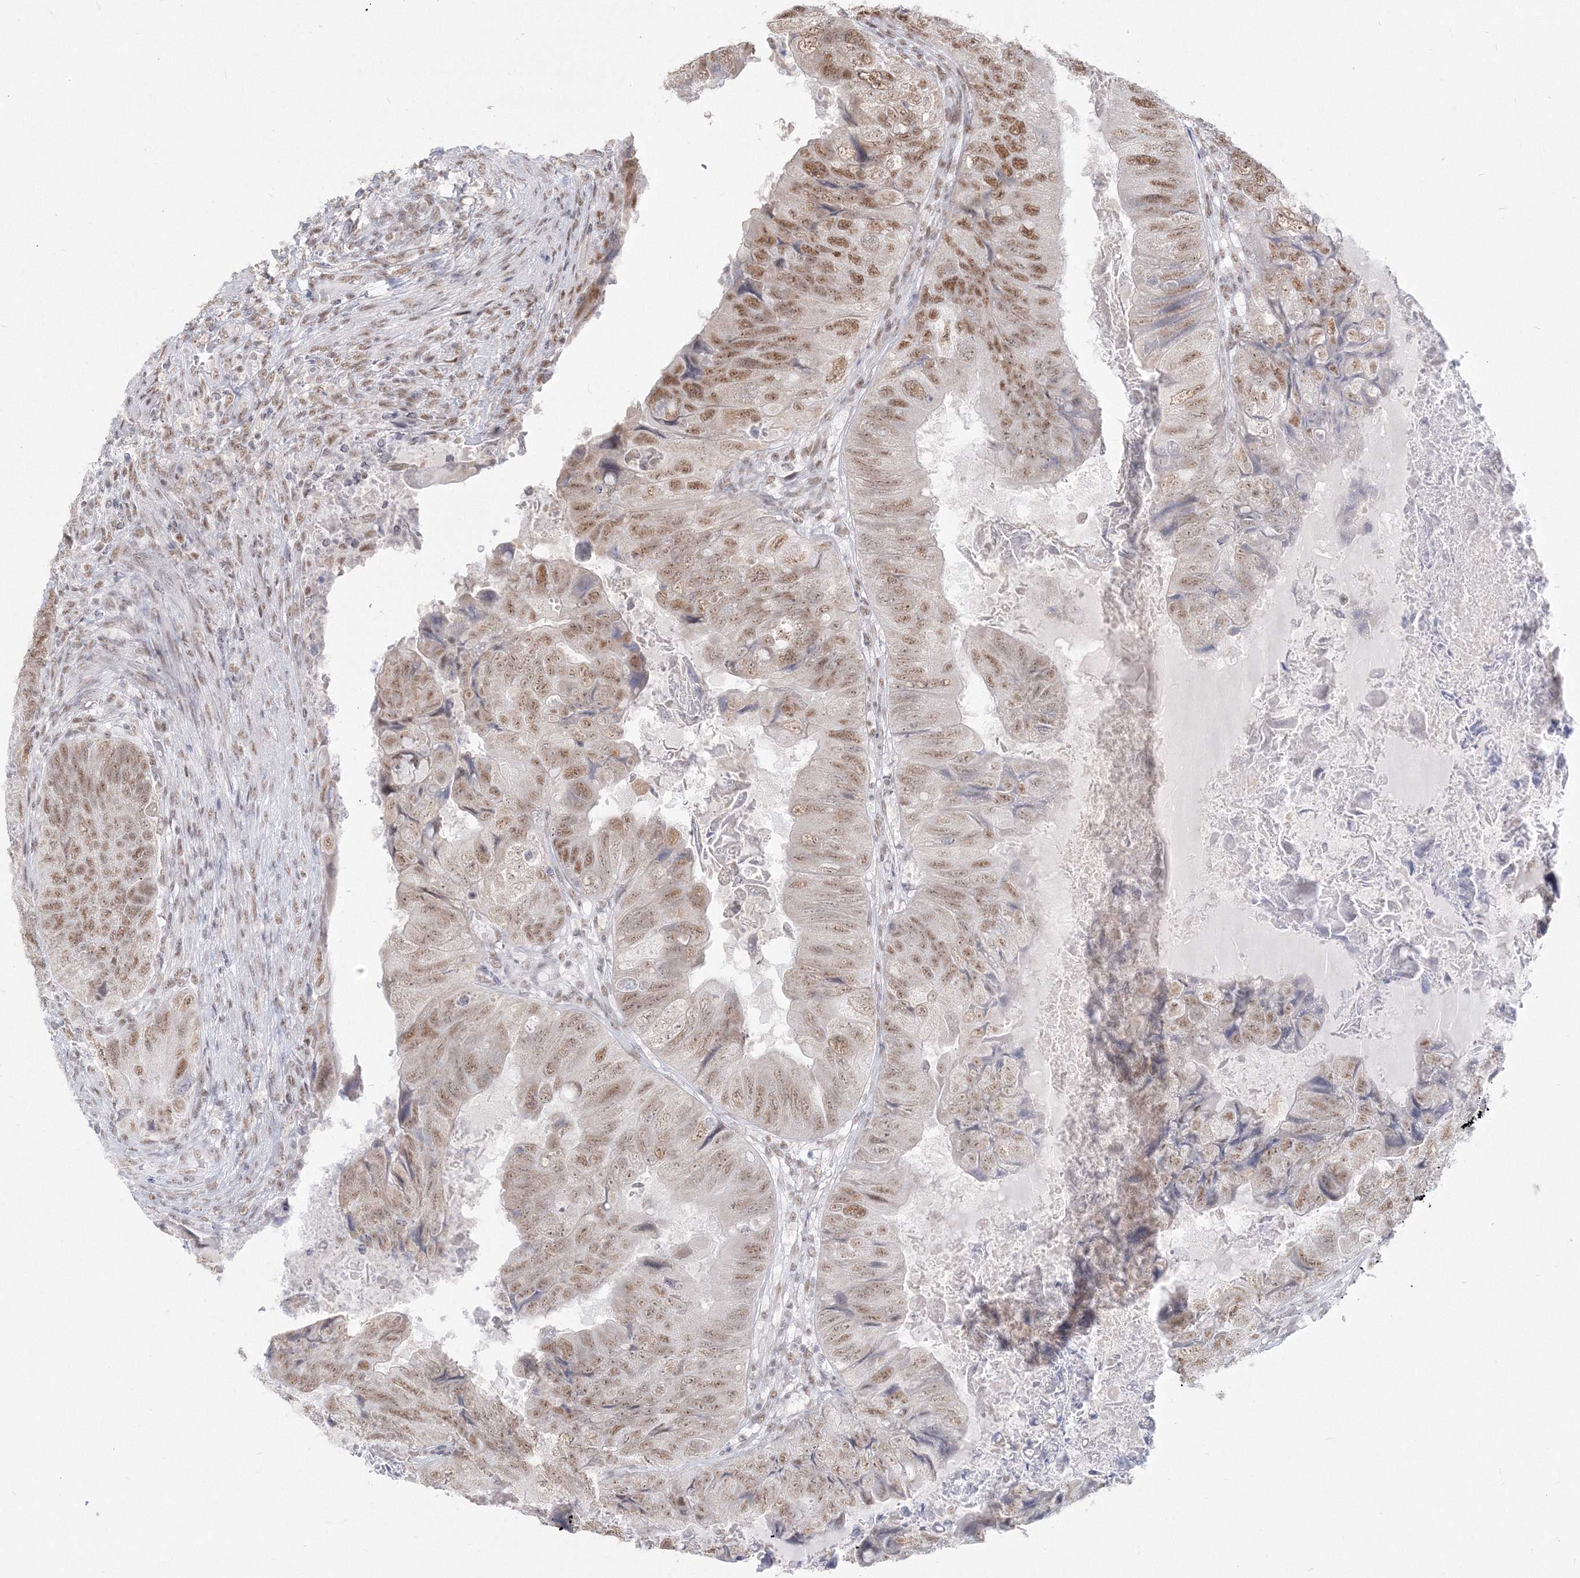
{"staining": {"intensity": "moderate", "quantity": ">75%", "location": "nuclear"}, "tissue": "colorectal cancer", "cell_type": "Tumor cells", "image_type": "cancer", "snomed": [{"axis": "morphology", "description": "Adenocarcinoma, NOS"}, {"axis": "topography", "description": "Rectum"}], "caption": "Immunohistochemistry image of colorectal cancer stained for a protein (brown), which exhibits medium levels of moderate nuclear expression in approximately >75% of tumor cells.", "gene": "PPP4R2", "patient": {"sex": "male", "age": 63}}